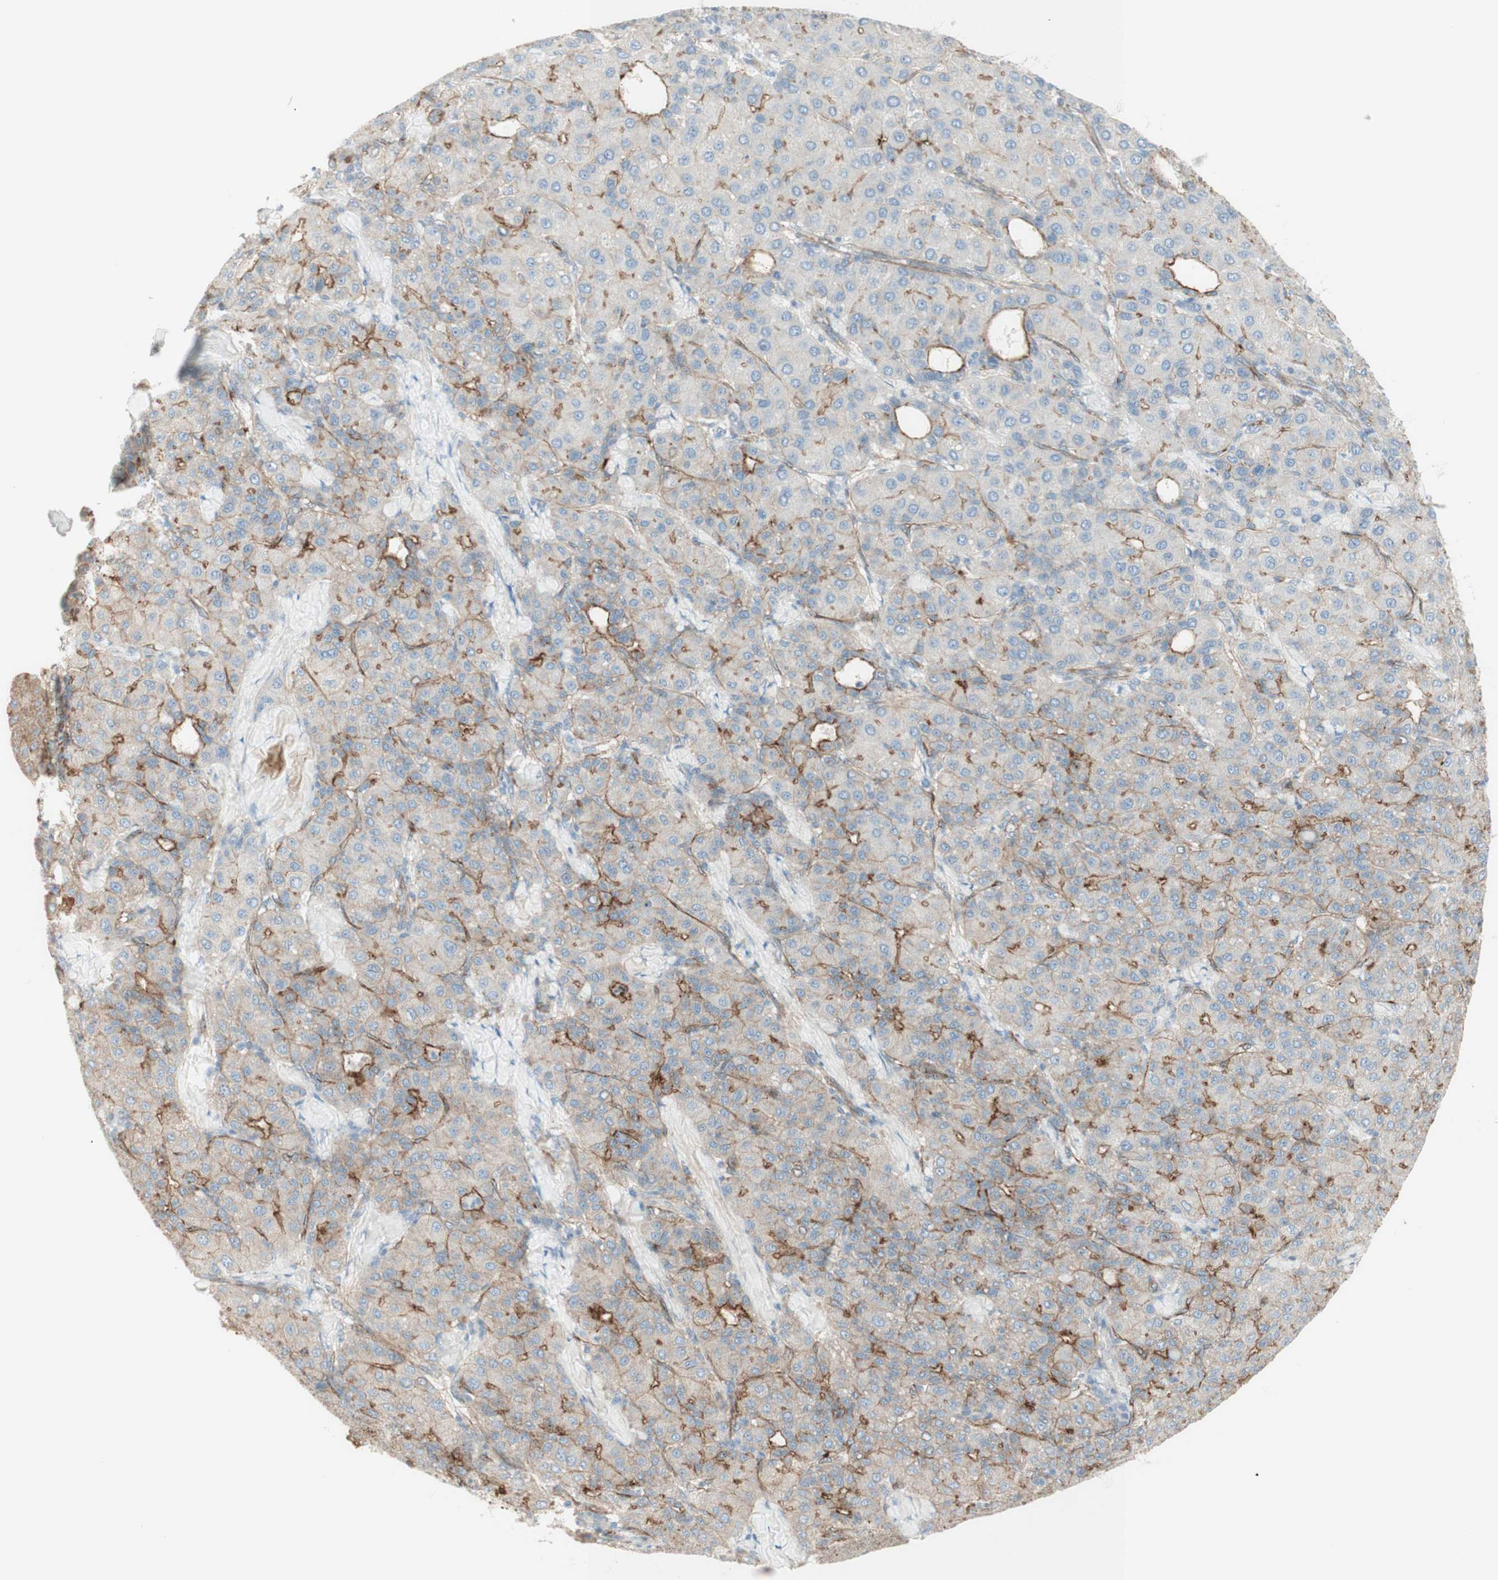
{"staining": {"intensity": "weak", "quantity": "25%-75%", "location": "cytoplasmic/membranous"}, "tissue": "liver cancer", "cell_type": "Tumor cells", "image_type": "cancer", "snomed": [{"axis": "morphology", "description": "Carcinoma, Hepatocellular, NOS"}, {"axis": "topography", "description": "Liver"}], "caption": "This image exhibits immunohistochemistry (IHC) staining of human hepatocellular carcinoma (liver), with low weak cytoplasmic/membranous expression in approximately 25%-75% of tumor cells.", "gene": "MYO6", "patient": {"sex": "male", "age": 65}}